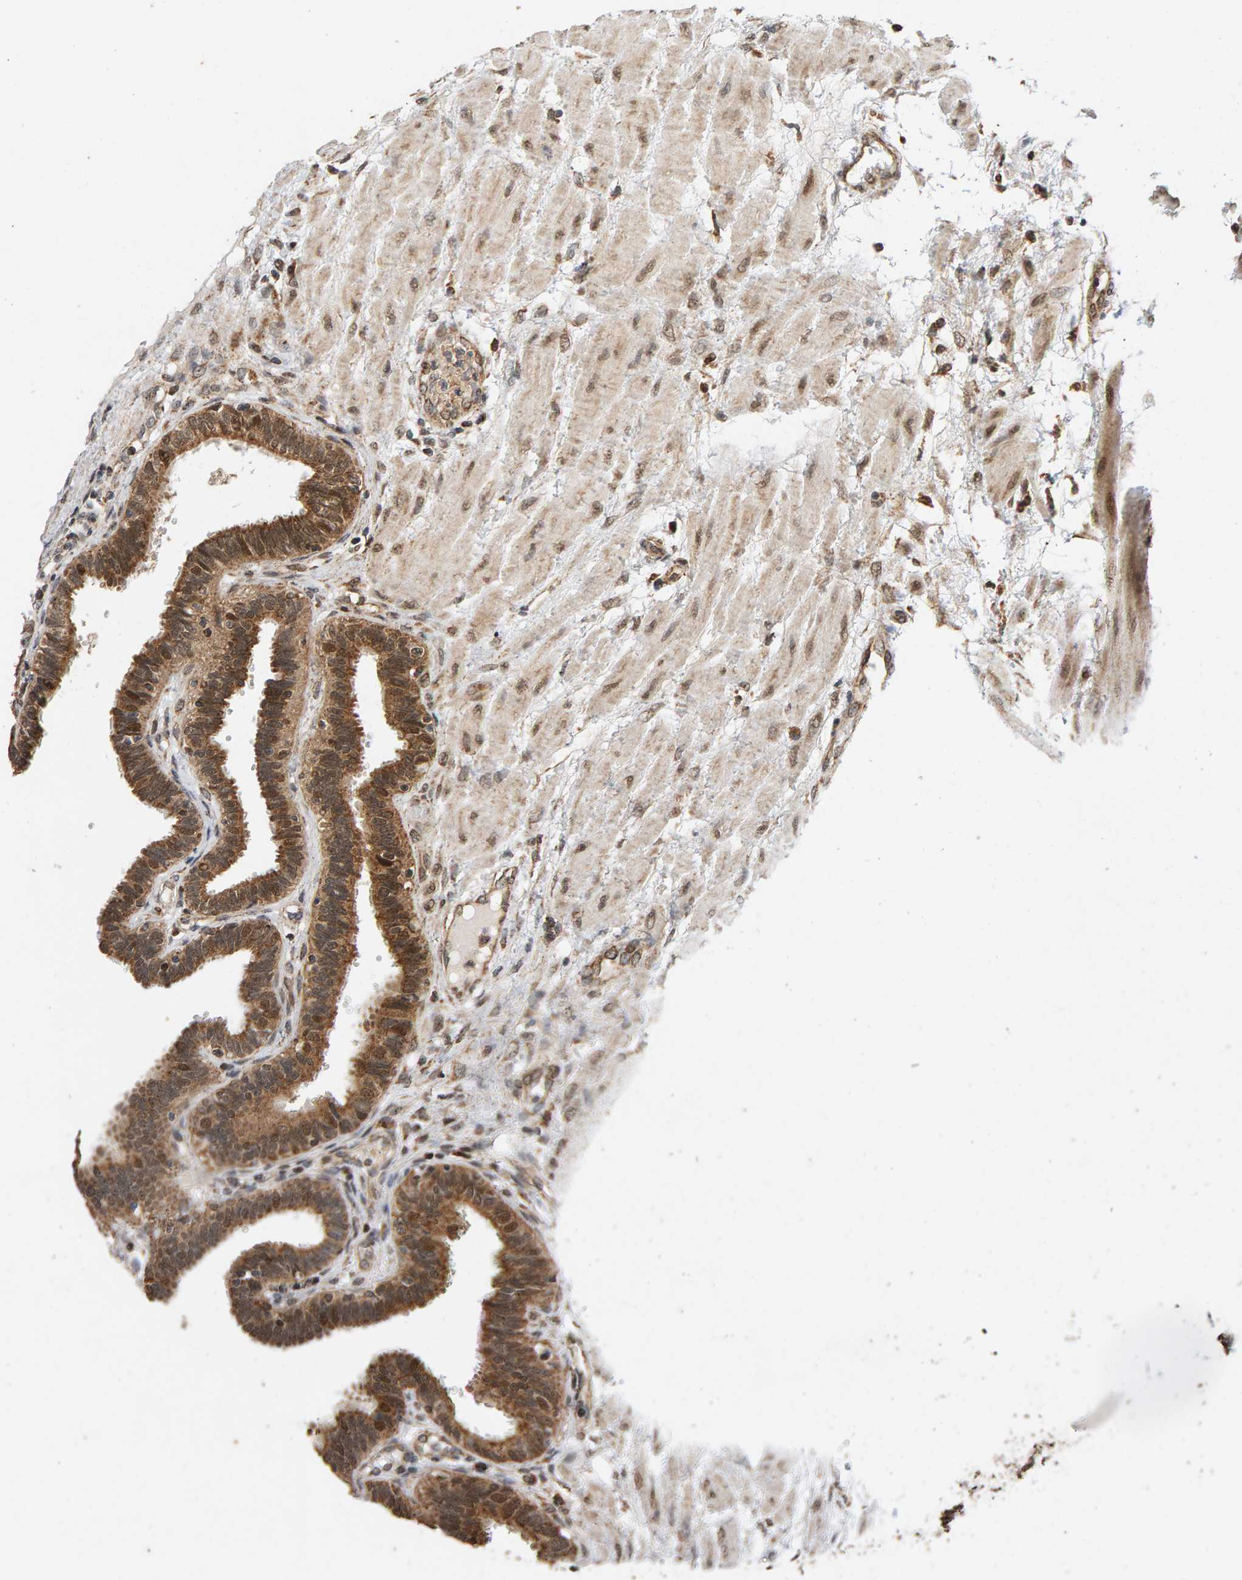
{"staining": {"intensity": "moderate", "quantity": ">75%", "location": "cytoplasmic/membranous,nuclear"}, "tissue": "fallopian tube", "cell_type": "Glandular cells", "image_type": "normal", "snomed": [{"axis": "morphology", "description": "Normal tissue, NOS"}, {"axis": "topography", "description": "Fallopian tube"}], "caption": "Approximately >75% of glandular cells in benign fallopian tube exhibit moderate cytoplasmic/membranous,nuclear protein positivity as visualized by brown immunohistochemical staining.", "gene": "GSTK1", "patient": {"sex": "female", "age": 32}}